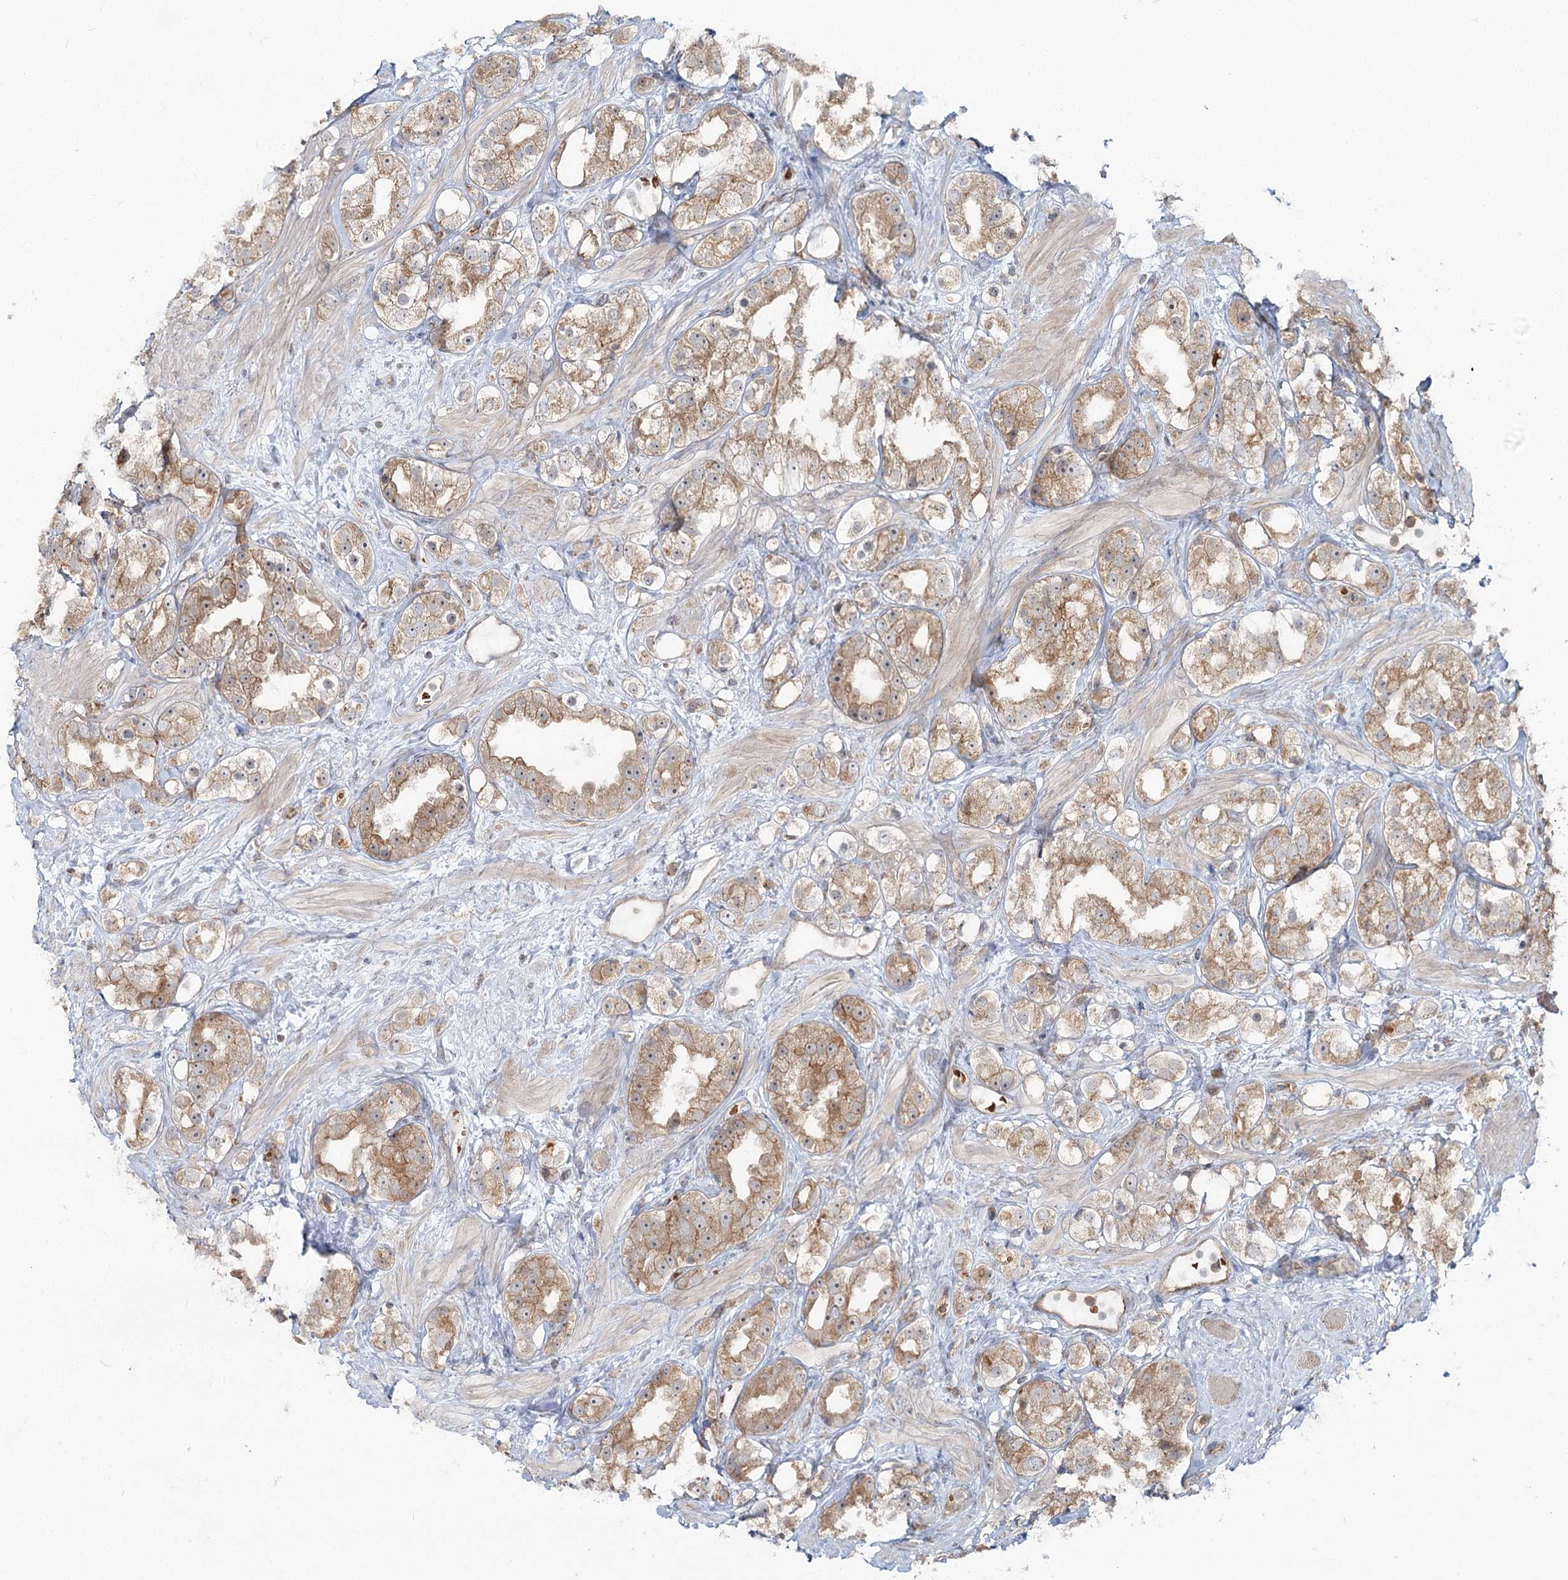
{"staining": {"intensity": "moderate", "quantity": ">75%", "location": "cytoplasmic/membranous"}, "tissue": "prostate cancer", "cell_type": "Tumor cells", "image_type": "cancer", "snomed": [{"axis": "morphology", "description": "Adenocarcinoma, NOS"}, {"axis": "topography", "description": "Prostate"}], "caption": "Moderate cytoplasmic/membranous protein staining is seen in about >75% of tumor cells in adenocarcinoma (prostate).", "gene": "PCBD2", "patient": {"sex": "male", "age": 79}}